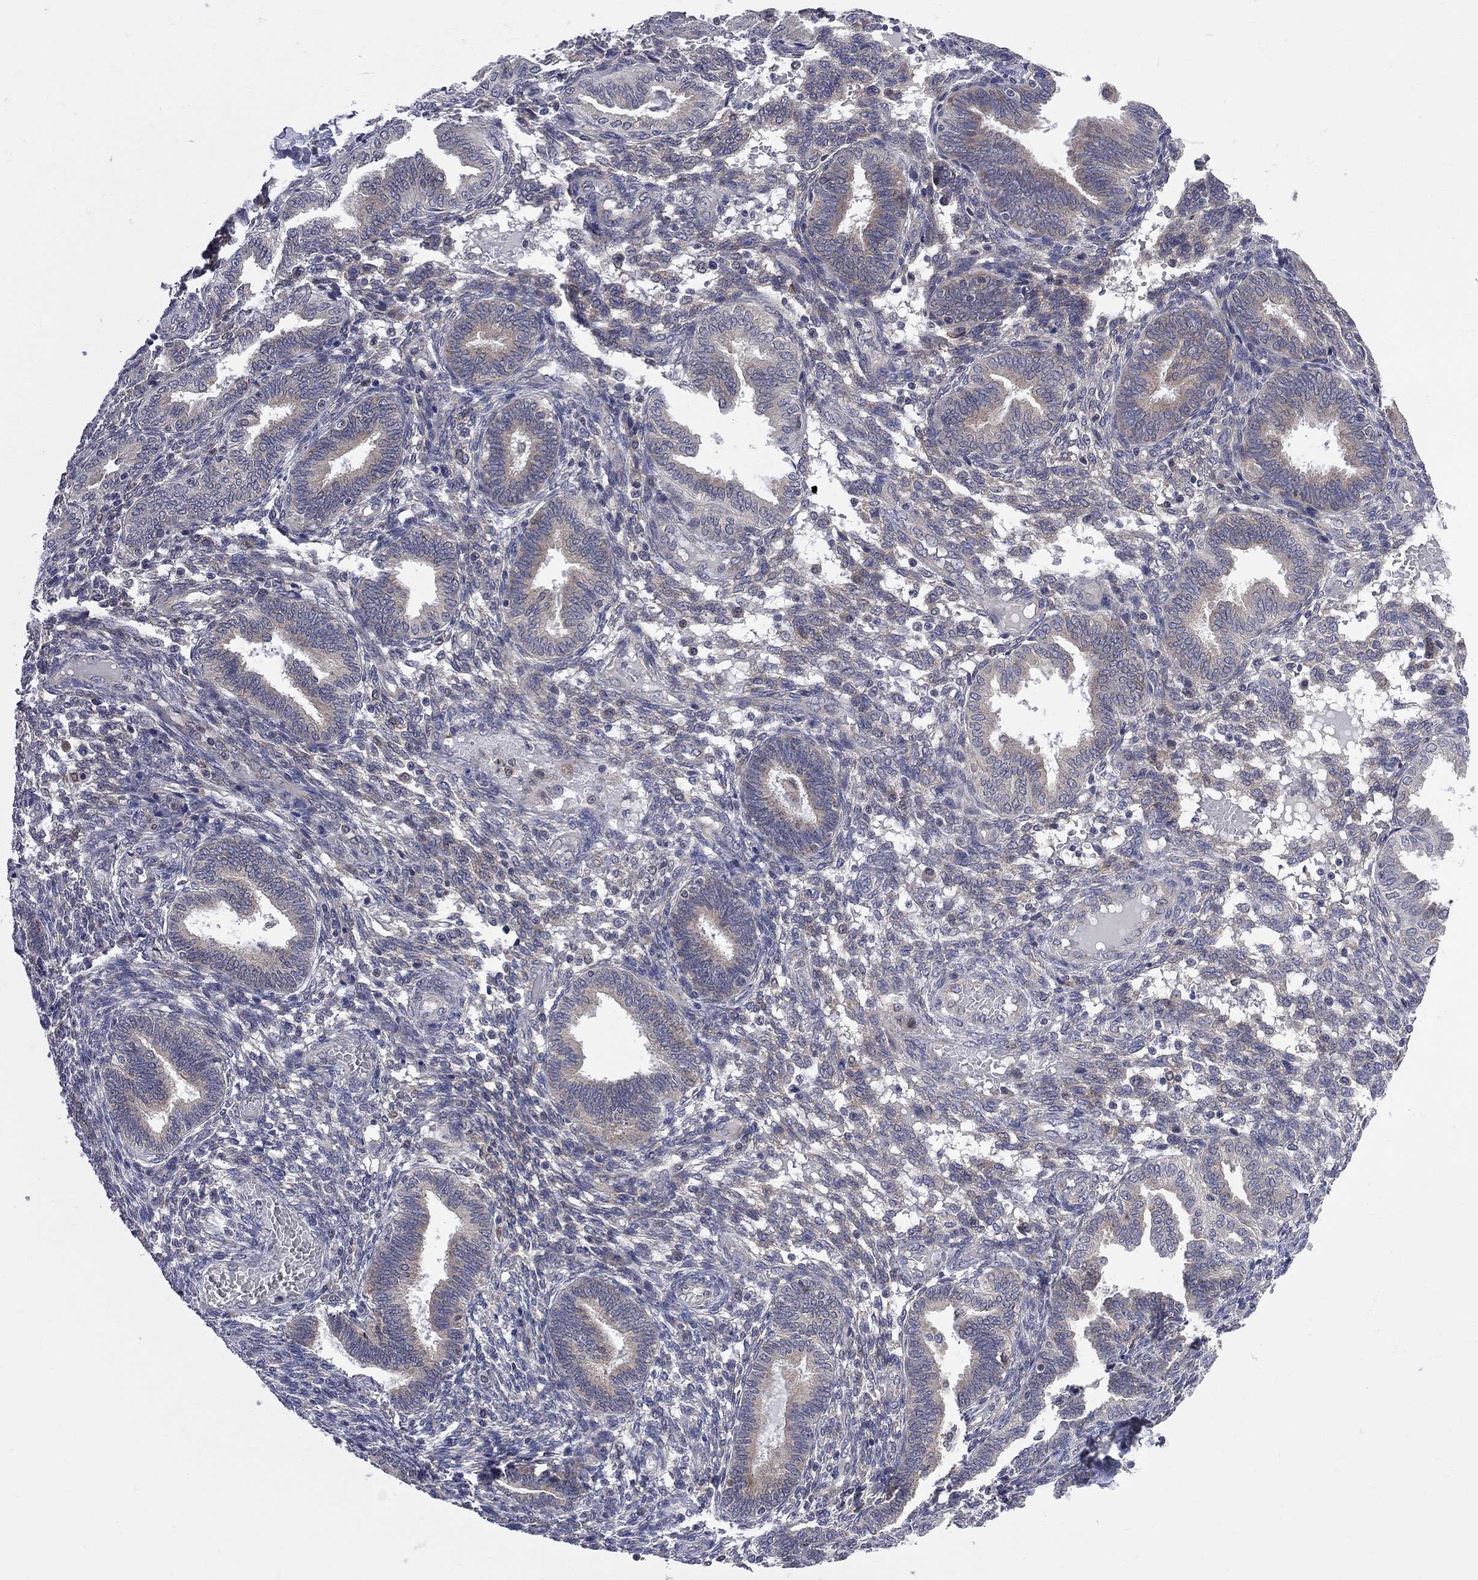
{"staining": {"intensity": "weak", "quantity": "<25%", "location": "cytoplasmic/membranous"}, "tissue": "endometrium", "cell_type": "Cells in endometrial stroma", "image_type": "normal", "snomed": [{"axis": "morphology", "description": "Normal tissue, NOS"}, {"axis": "topography", "description": "Endometrium"}], "caption": "Immunohistochemistry micrograph of unremarkable endometrium: endometrium stained with DAB (3,3'-diaminobenzidine) demonstrates no significant protein positivity in cells in endometrial stroma. The staining was performed using DAB (3,3'-diaminobenzidine) to visualize the protein expression in brown, while the nuclei were stained in blue with hematoxylin (Magnification: 20x).", "gene": "CNOT11", "patient": {"sex": "female", "age": 42}}